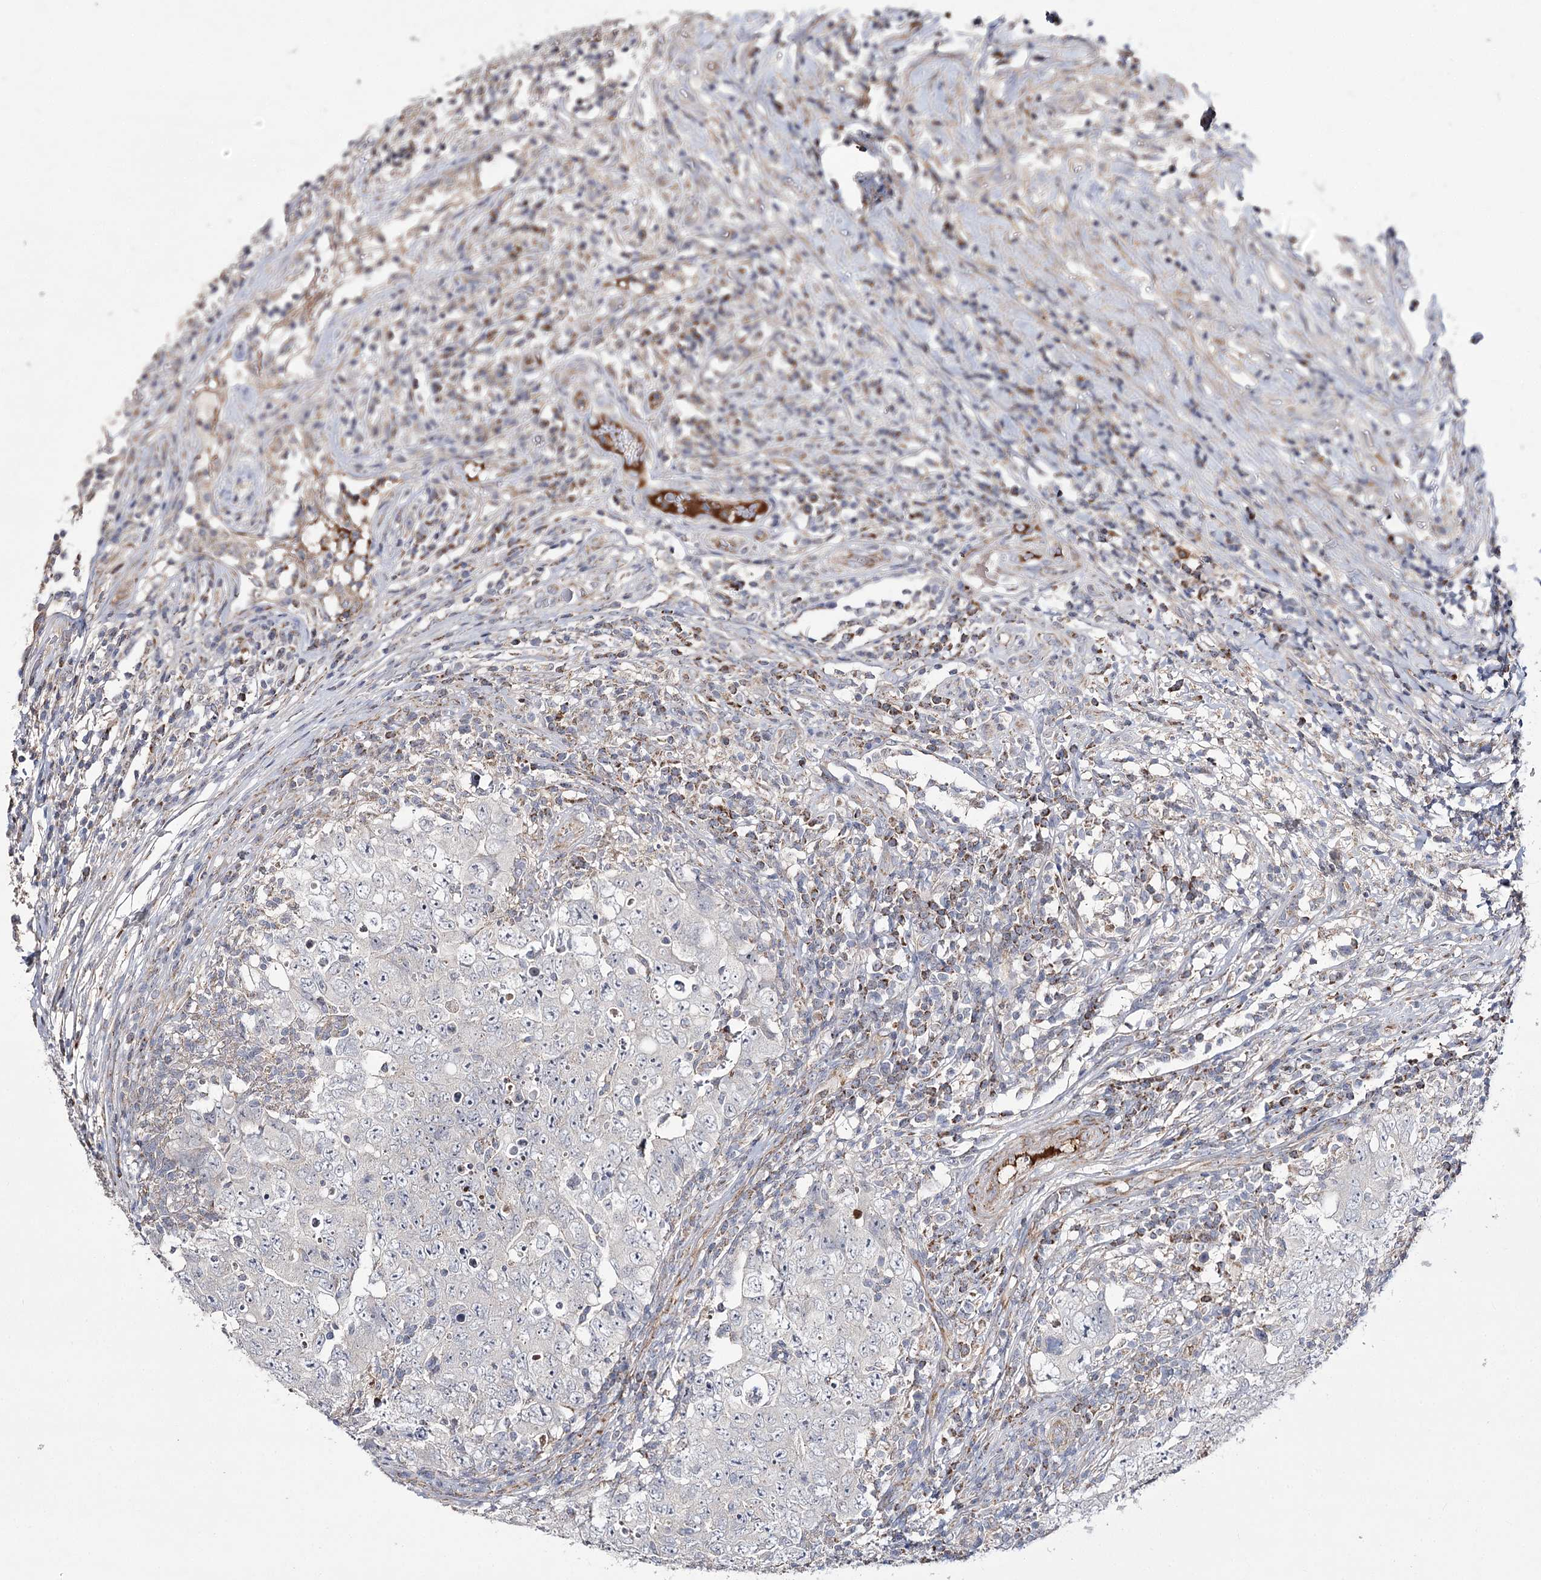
{"staining": {"intensity": "negative", "quantity": "none", "location": "none"}, "tissue": "testis cancer", "cell_type": "Tumor cells", "image_type": "cancer", "snomed": [{"axis": "morphology", "description": "Carcinoma, Embryonal, NOS"}, {"axis": "topography", "description": "Testis"}], "caption": "Tumor cells show no significant protein staining in testis cancer.", "gene": "NADK2", "patient": {"sex": "male", "age": 26}}